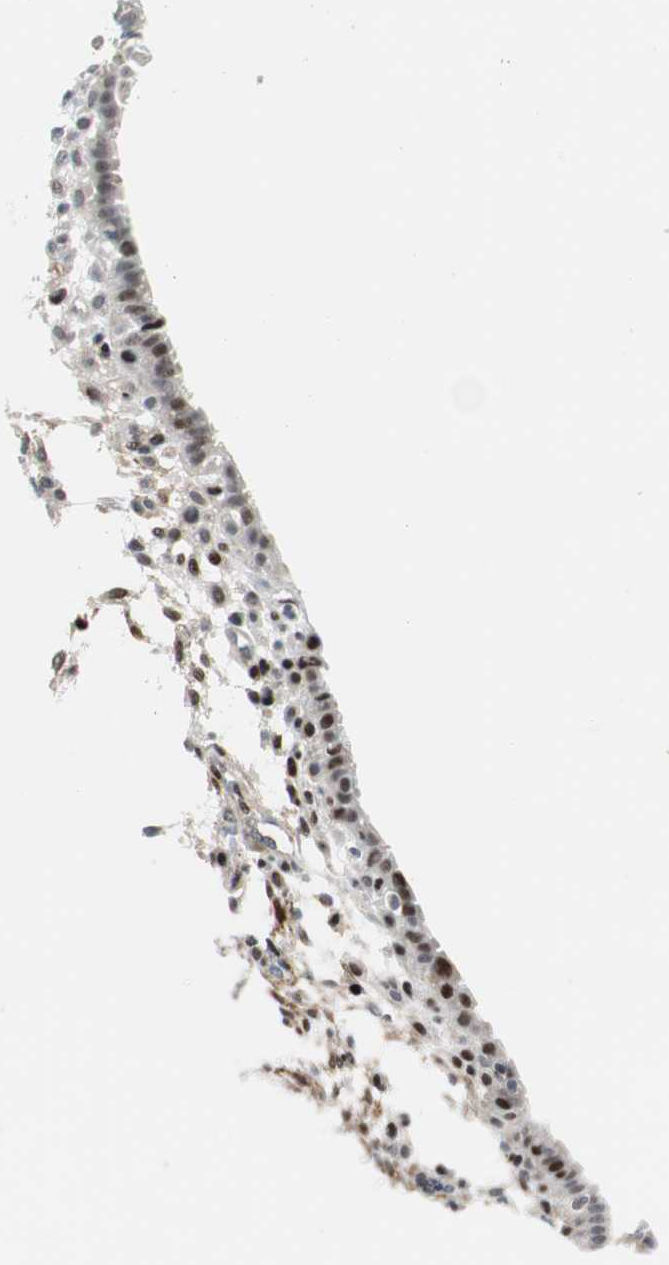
{"staining": {"intensity": "strong", "quantity": "<25%", "location": "nuclear"}, "tissue": "endometrium", "cell_type": "Cells in endometrial stroma", "image_type": "normal", "snomed": [{"axis": "morphology", "description": "Normal tissue, NOS"}, {"axis": "topography", "description": "Endometrium"}], "caption": "Protein staining of unremarkable endometrium reveals strong nuclear expression in approximately <25% of cells in endometrial stroma. The staining is performed using DAB brown chromogen to label protein expression. The nuclei are counter-stained blue using hematoxylin.", "gene": "FBXO44", "patient": {"sex": "female", "age": 72}}